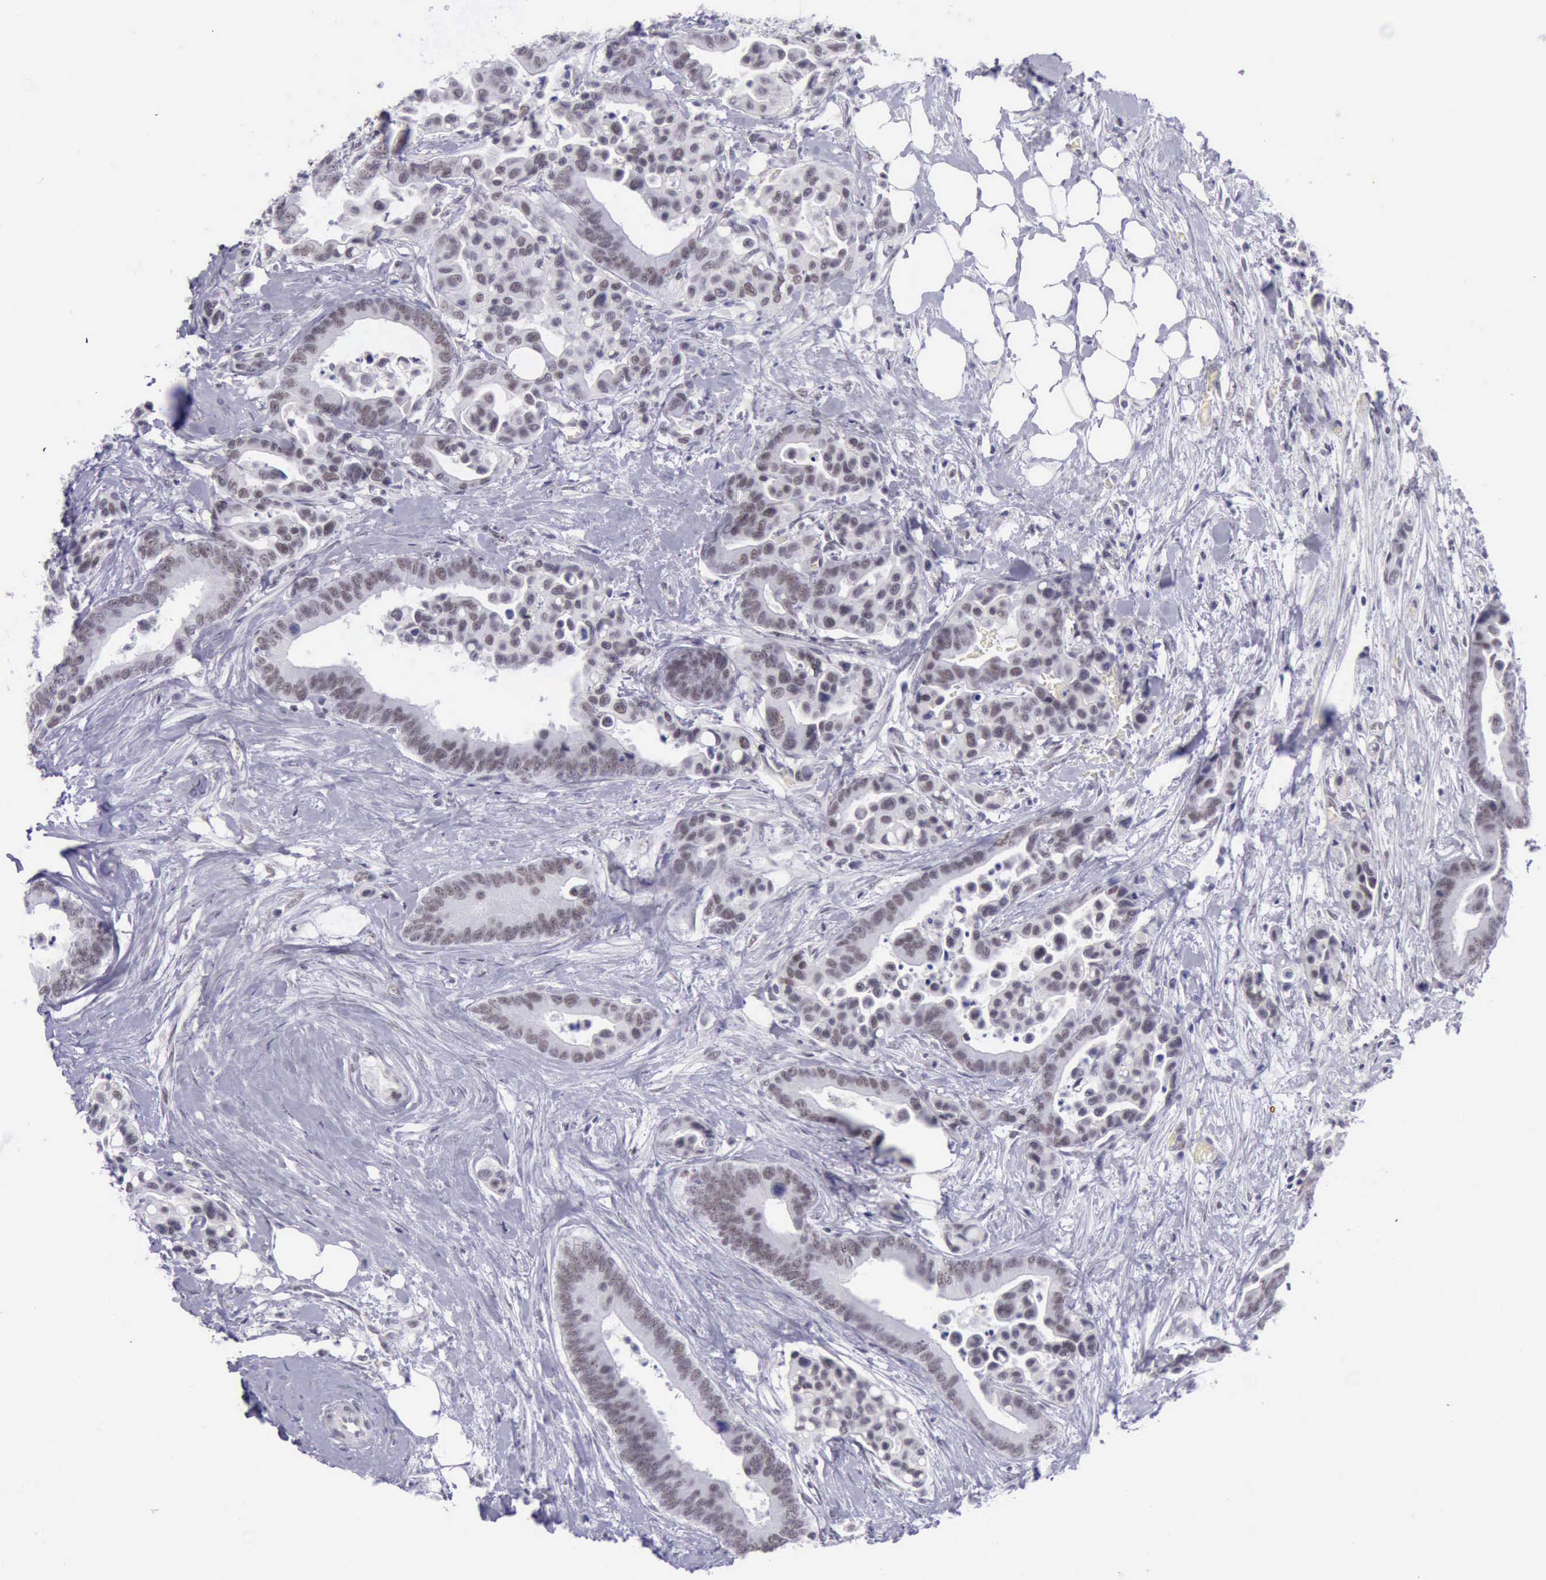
{"staining": {"intensity": "weak", "quantity": "25%-75%", "location": "nuclear"}, "tissue": "colorectal cancer", "cell_type": "Tumor cells", "image_type": "cancer", "snomed": [{"axis": "morphology", "description": "Adenocarcinoma, NOS"}, {"axis": "topography", "description": "Colon"}], "caption": "Weak nuclear positivity is appreciated in about 25%-75% of tumor cells in colorectal adenocarcinoma.", "gene": "EP300", "patient": {"sex": "male", "age": 82}}